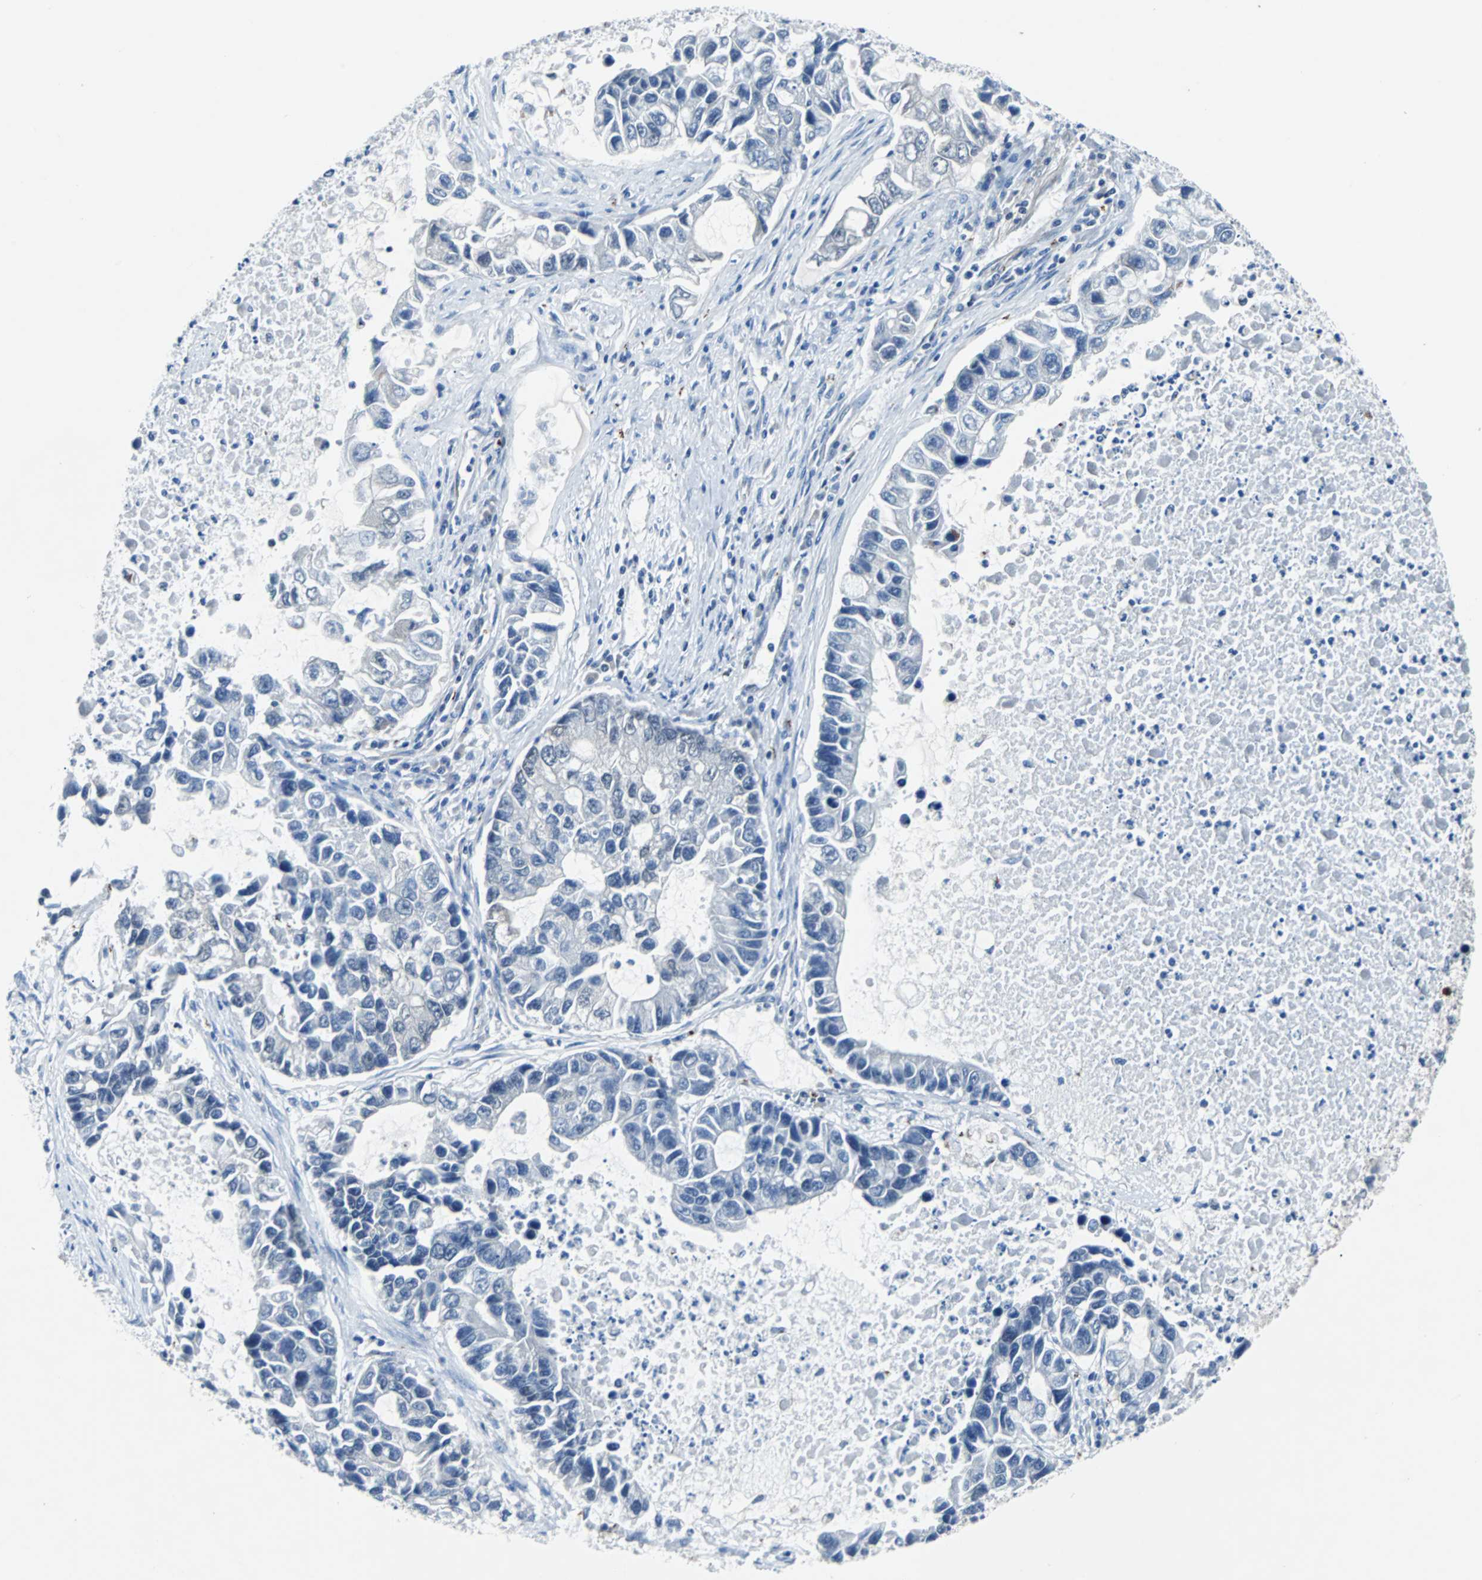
{"staining": {"intensity": "negative", "quantity": "none", "location": "none"}, "tissue": "lung cancer", "cell_type": "Tumor cells", "image_type": "cancer", "snomed": [{"axis": "morphology", "description": "Adenocarcinoma, NOS"}, {"axis": "topography", "description": "Lung"}], "caption": "Immunohistochemistry (IHC) micrograph of human lung cancer (adenocarcinoma) stained for a protein (brown), which displays no positivity in tumor cells.", "gene": "MAP2K6", "patient": {"sex": "female", "age": 51}}